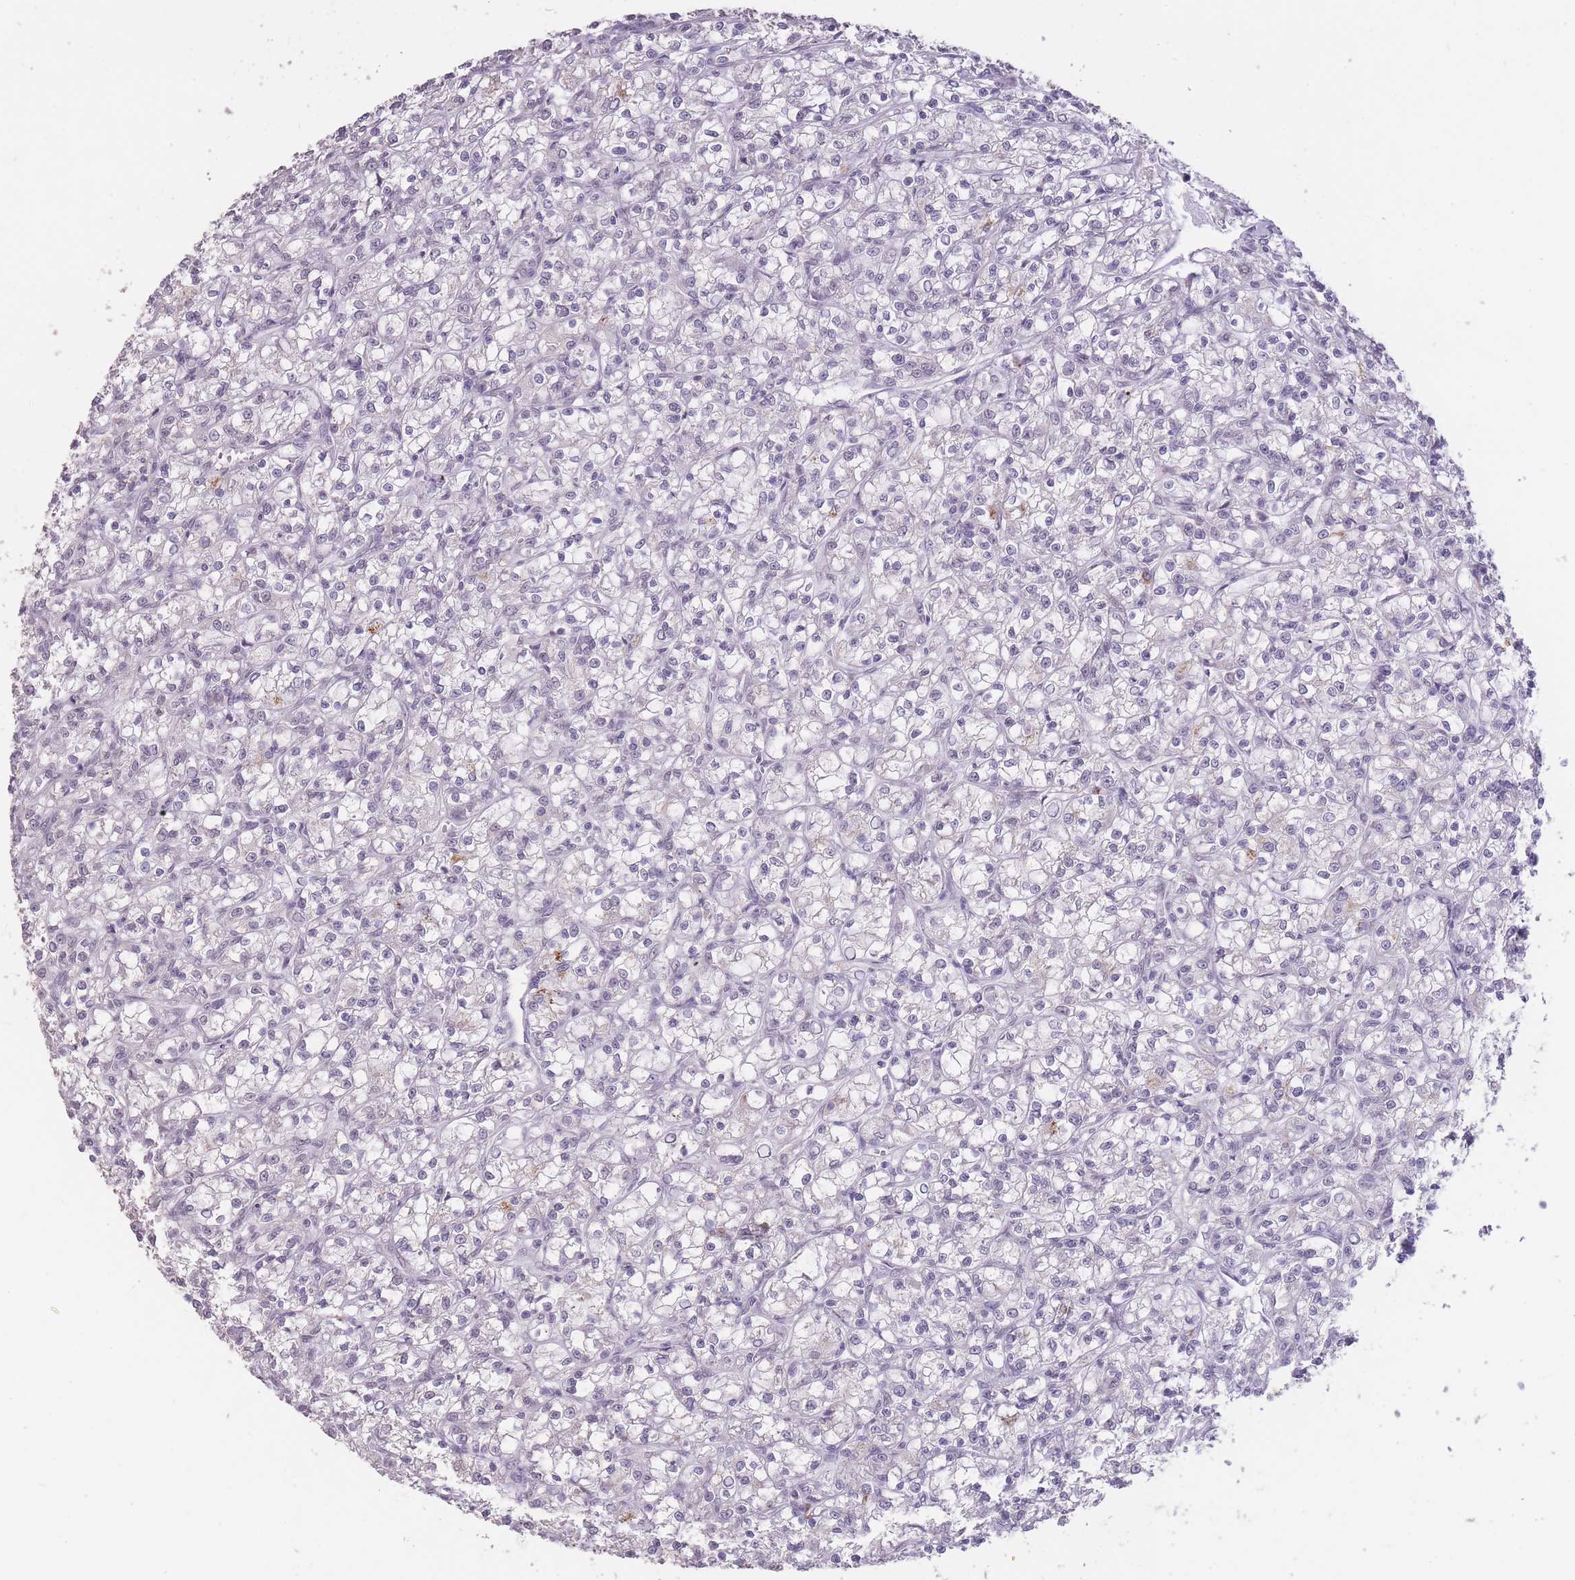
{"staining": {"intensity": "negative", "quantity": "none", "location": "none"}, "tissue": "renal cancer", "cell_type": "Tumor cells", "image_type": "cancer", "snomed": [{"axis": "morphology", "description": "Adenocarcinoma, NOS"}, {"axis": "topography", "description": "Kidney"}], "caption": "Immunohistochemistry (IHC) of renal adenocarcinoma demonstrates no expression in tumor cells.", "gene": "HNRNPUL1", "patient": {"sex": "female", "age": 59}}